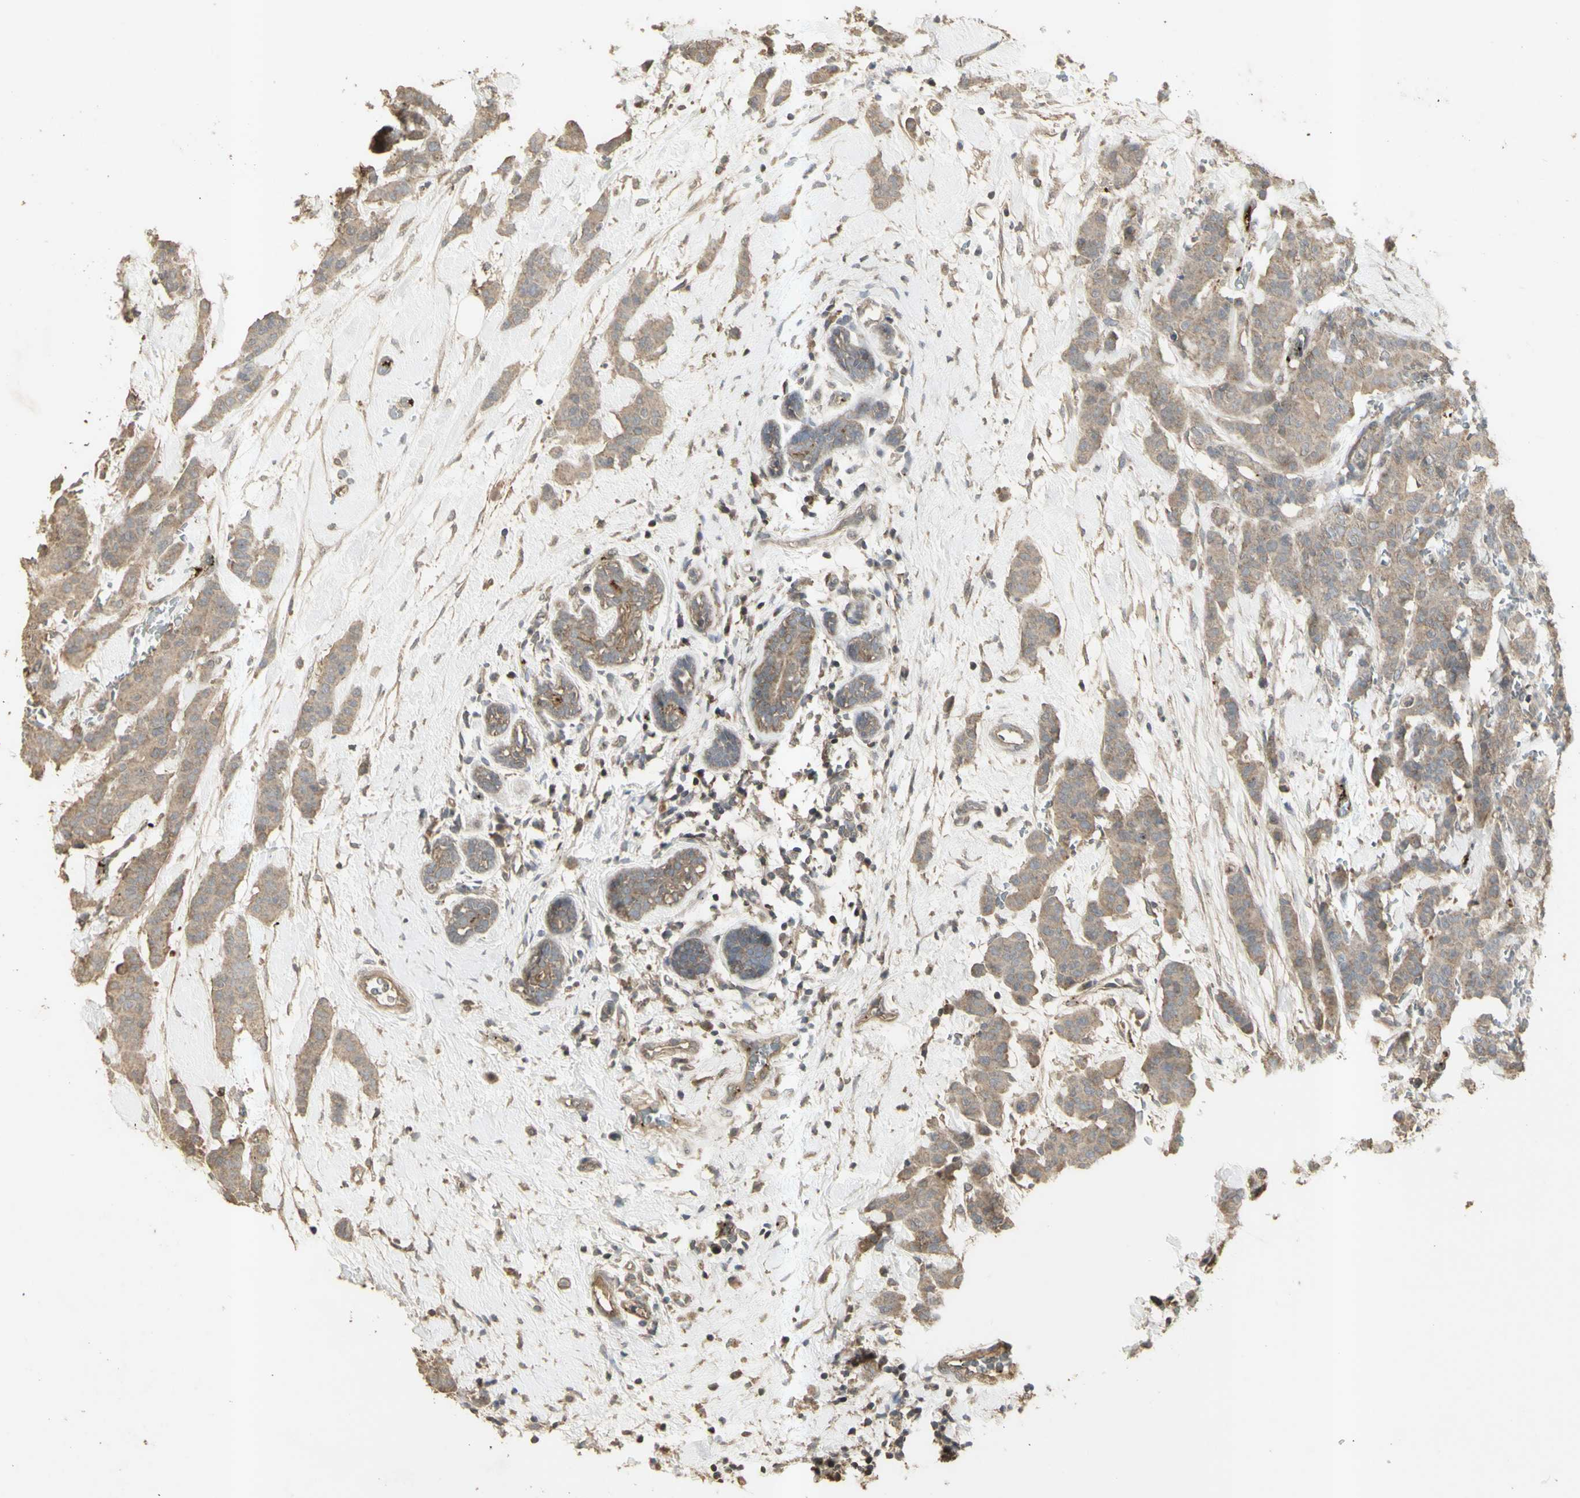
{"staining": {"intensity": "weak", "quantity": ">75%", "location": "cytoplasmic/membranous"}, "tissue": "breast cancer", "cell_type": "Tumor cells", "image_type": "cancer", "snomed": [{"axis": "morphology", "description": "Normal tissue, NOS"}, {"axis": "morphology", "description": "Duct carcinoma"}, {"axis": "topography", "description": "Breast"}], "caption": "A brown stain highlights weak cytoplasmic/membranous positivity of a protein in breast invasive ductal carcinoma tumor cells.", "gene": "ALOX12", "patient": {"sex": "female", "age": 40}}